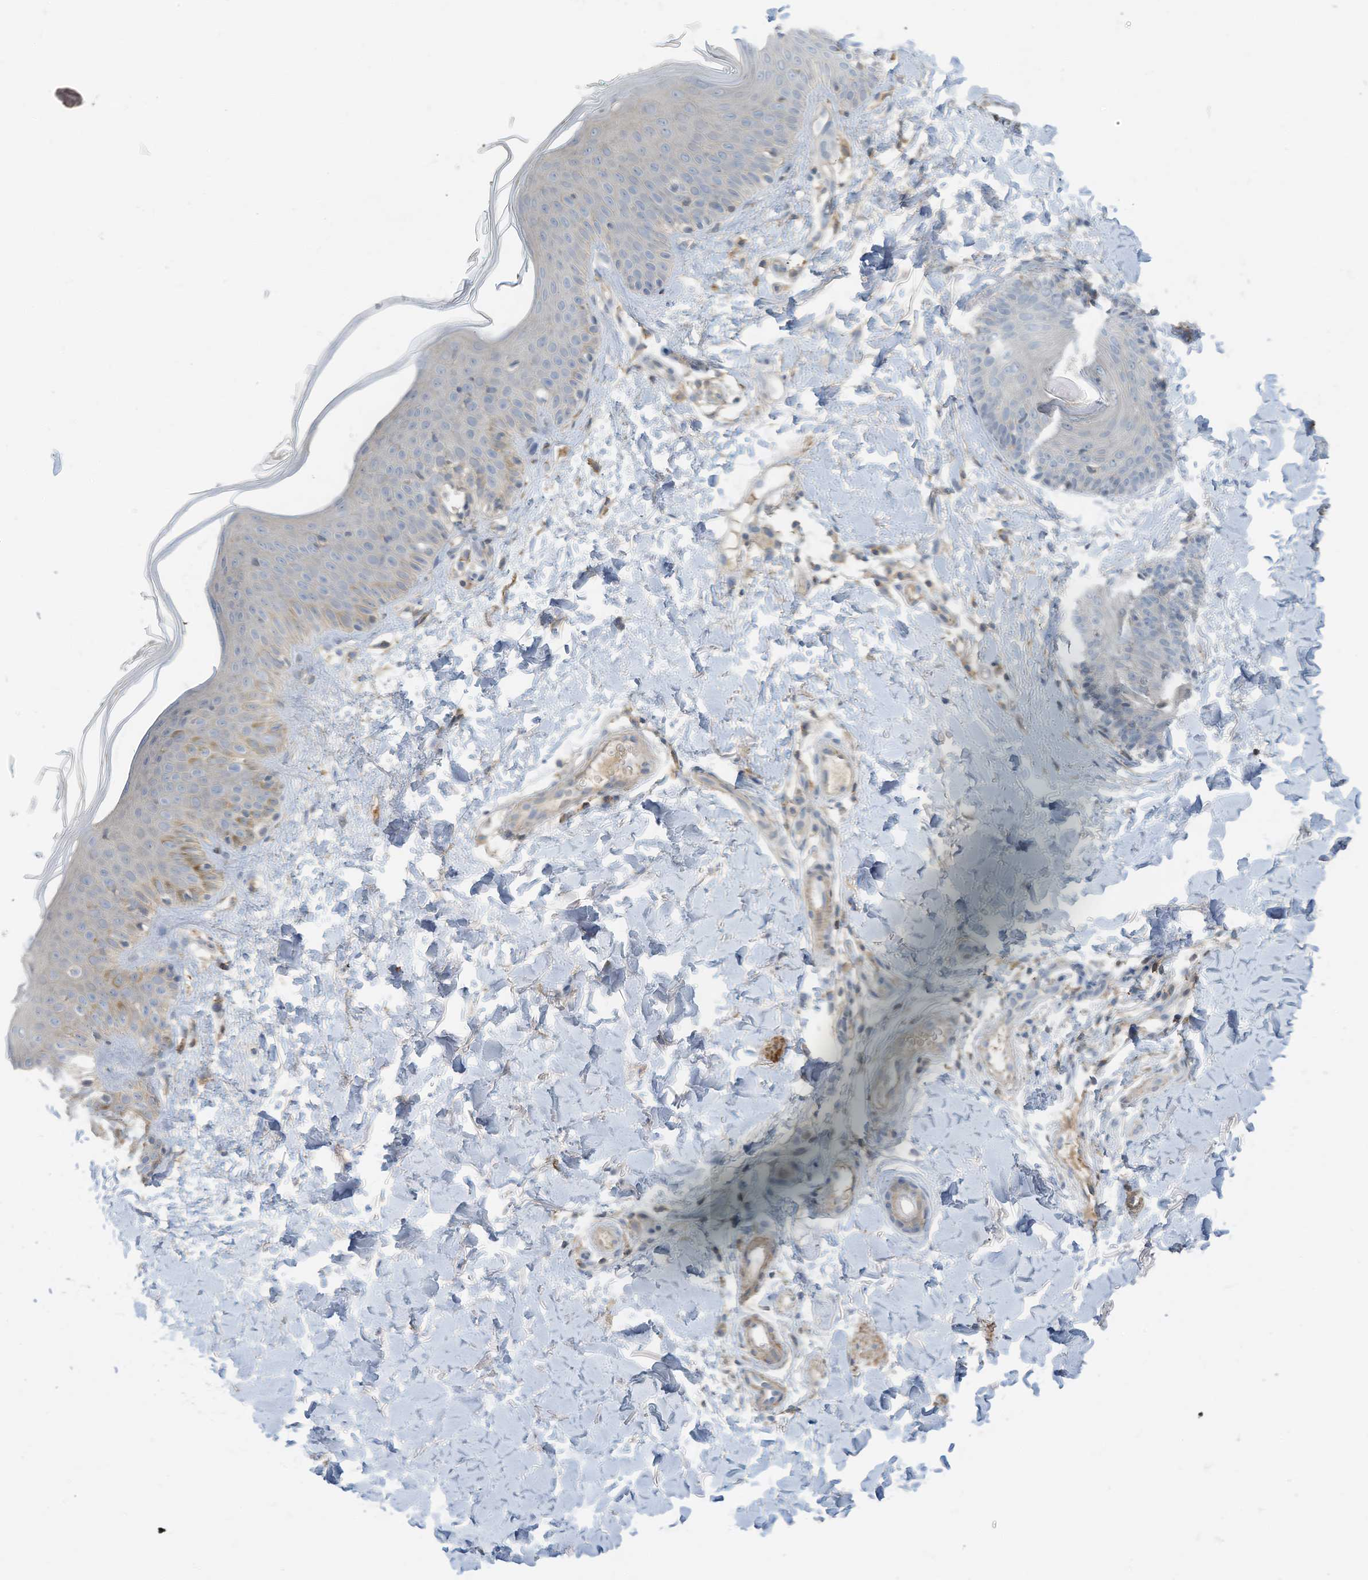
{"staining": {"intensity": "negative", "quantity": "none", "location": "none"}, "tissue": "skin", "cell_type": "Fibroblasts", "image_type": "normal", "snomed": [{"axis": "morphology", "description": "Normal tissue, NOS"}, {"axis": "topography", "description": "Skin"}], "caption": "Image shows no significant protein staining in fibroblasts of normal skin. Brightfield microscopy of immunohistochemistry (IHC) stained with DAB (3,3'-diaminobenzidine) (brown) and hematoxylin (blue), captured at high magnification.", "gene": "SLFN14", "patient": {"sex": "male", "age": 37}}